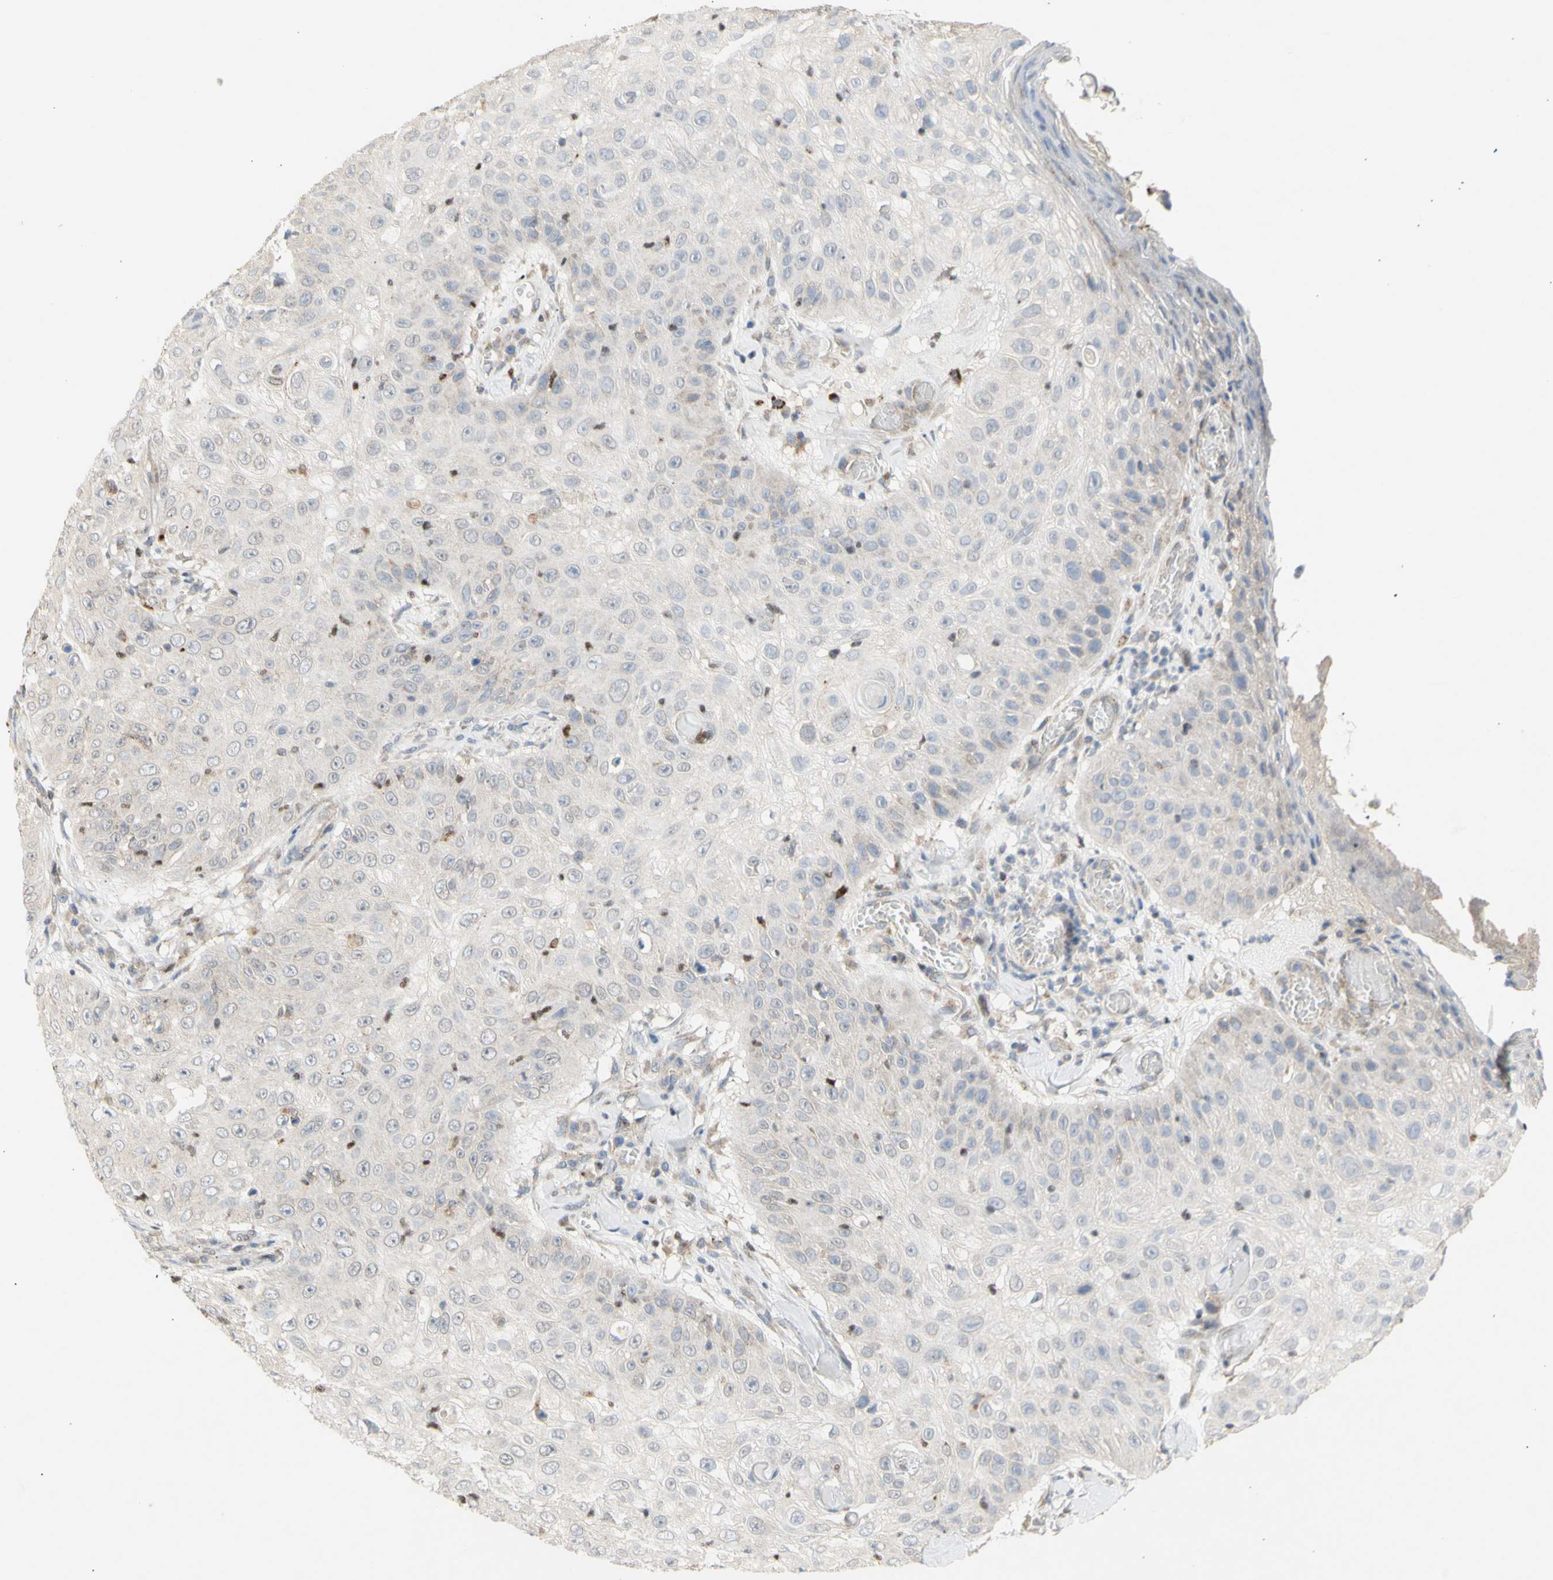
{"staining": {"intensity": "negative", "quantity": "none", "location": "none"}, "tissue": "skin cancer", "cell_type": "Tumor cells", "image_type": "cancer", "snomed": [{"axis": "morphology", "description": "Squamous cell carcinoma, NOS"}, {"axis": "topography", "description": "Skin"}], "caption": "Immunohistochemistry (IHC) micrograph of neoplastic tissue: human skin squamous cell carcinoma stained with DAB demonstrates no significant protein positivity in tumor cells. (IHC, brightfield microscopy, high magnification).", "gene": "NLRP1", "patient": {"sex": "male", "age": 86}}